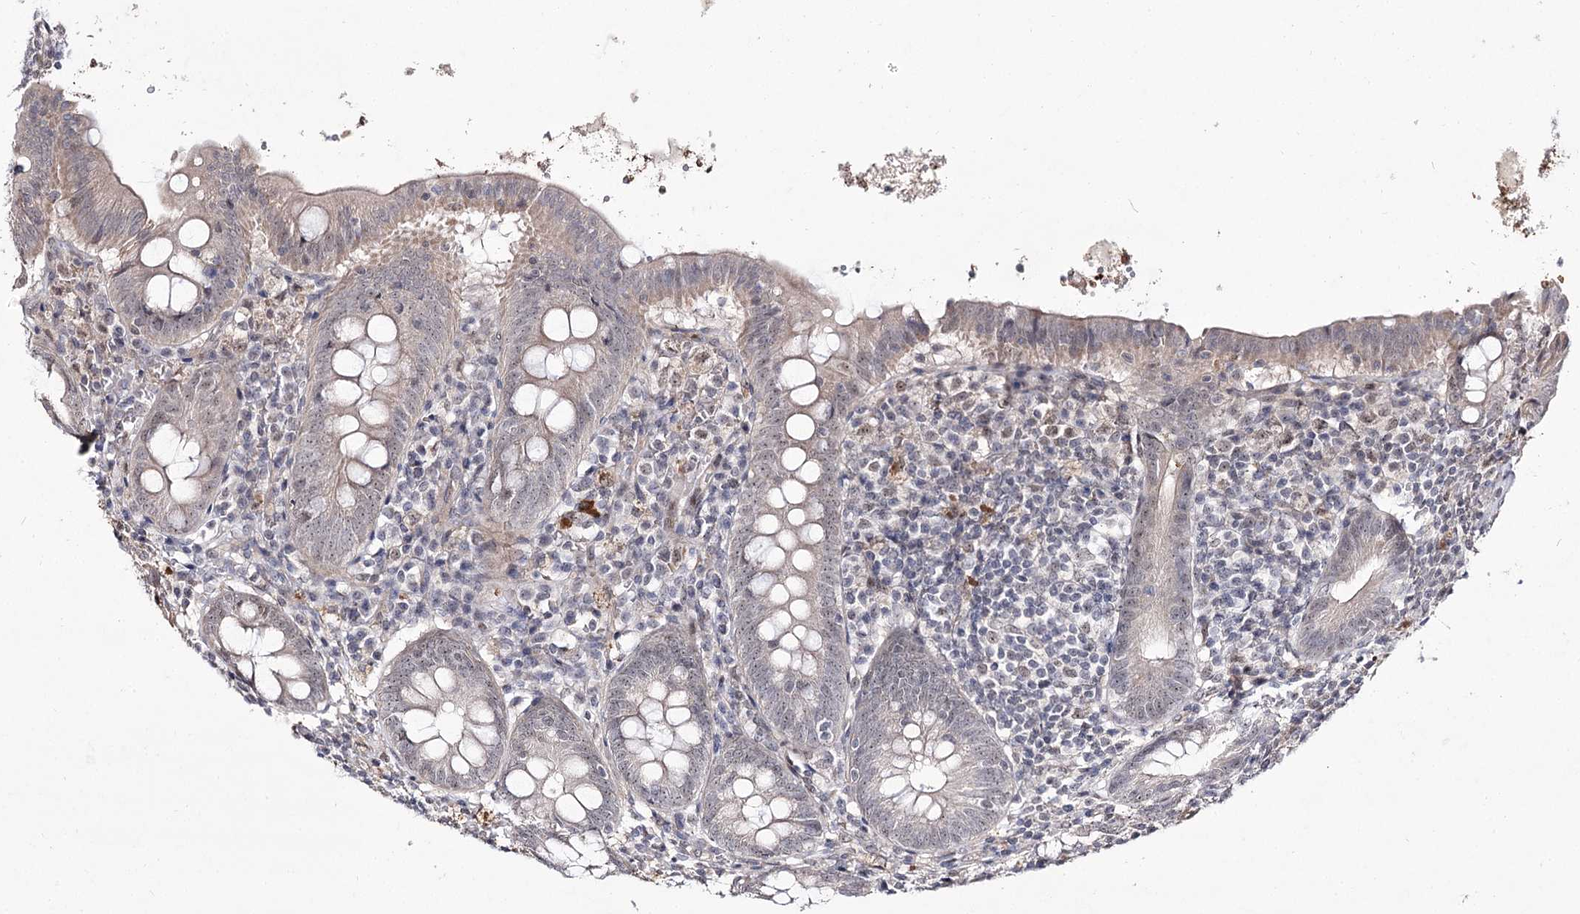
{"staining": {"intensity": "negative", "quantity": "none", "location": "none"}, "tissue": "appendix", "cell_type": "Glandular cells", "image_type": "normal", "snomed": [{"axis": "morphology", "description": "Normal tissue, NOS"}, {"axis": "topography", "description": "Appendix"}], "caption": "Appendix stained for a protein using IHC demonstrates no positivity glandular cells.", "gene": "RRP9", "patient": {"sex": "female", "age": 54}}